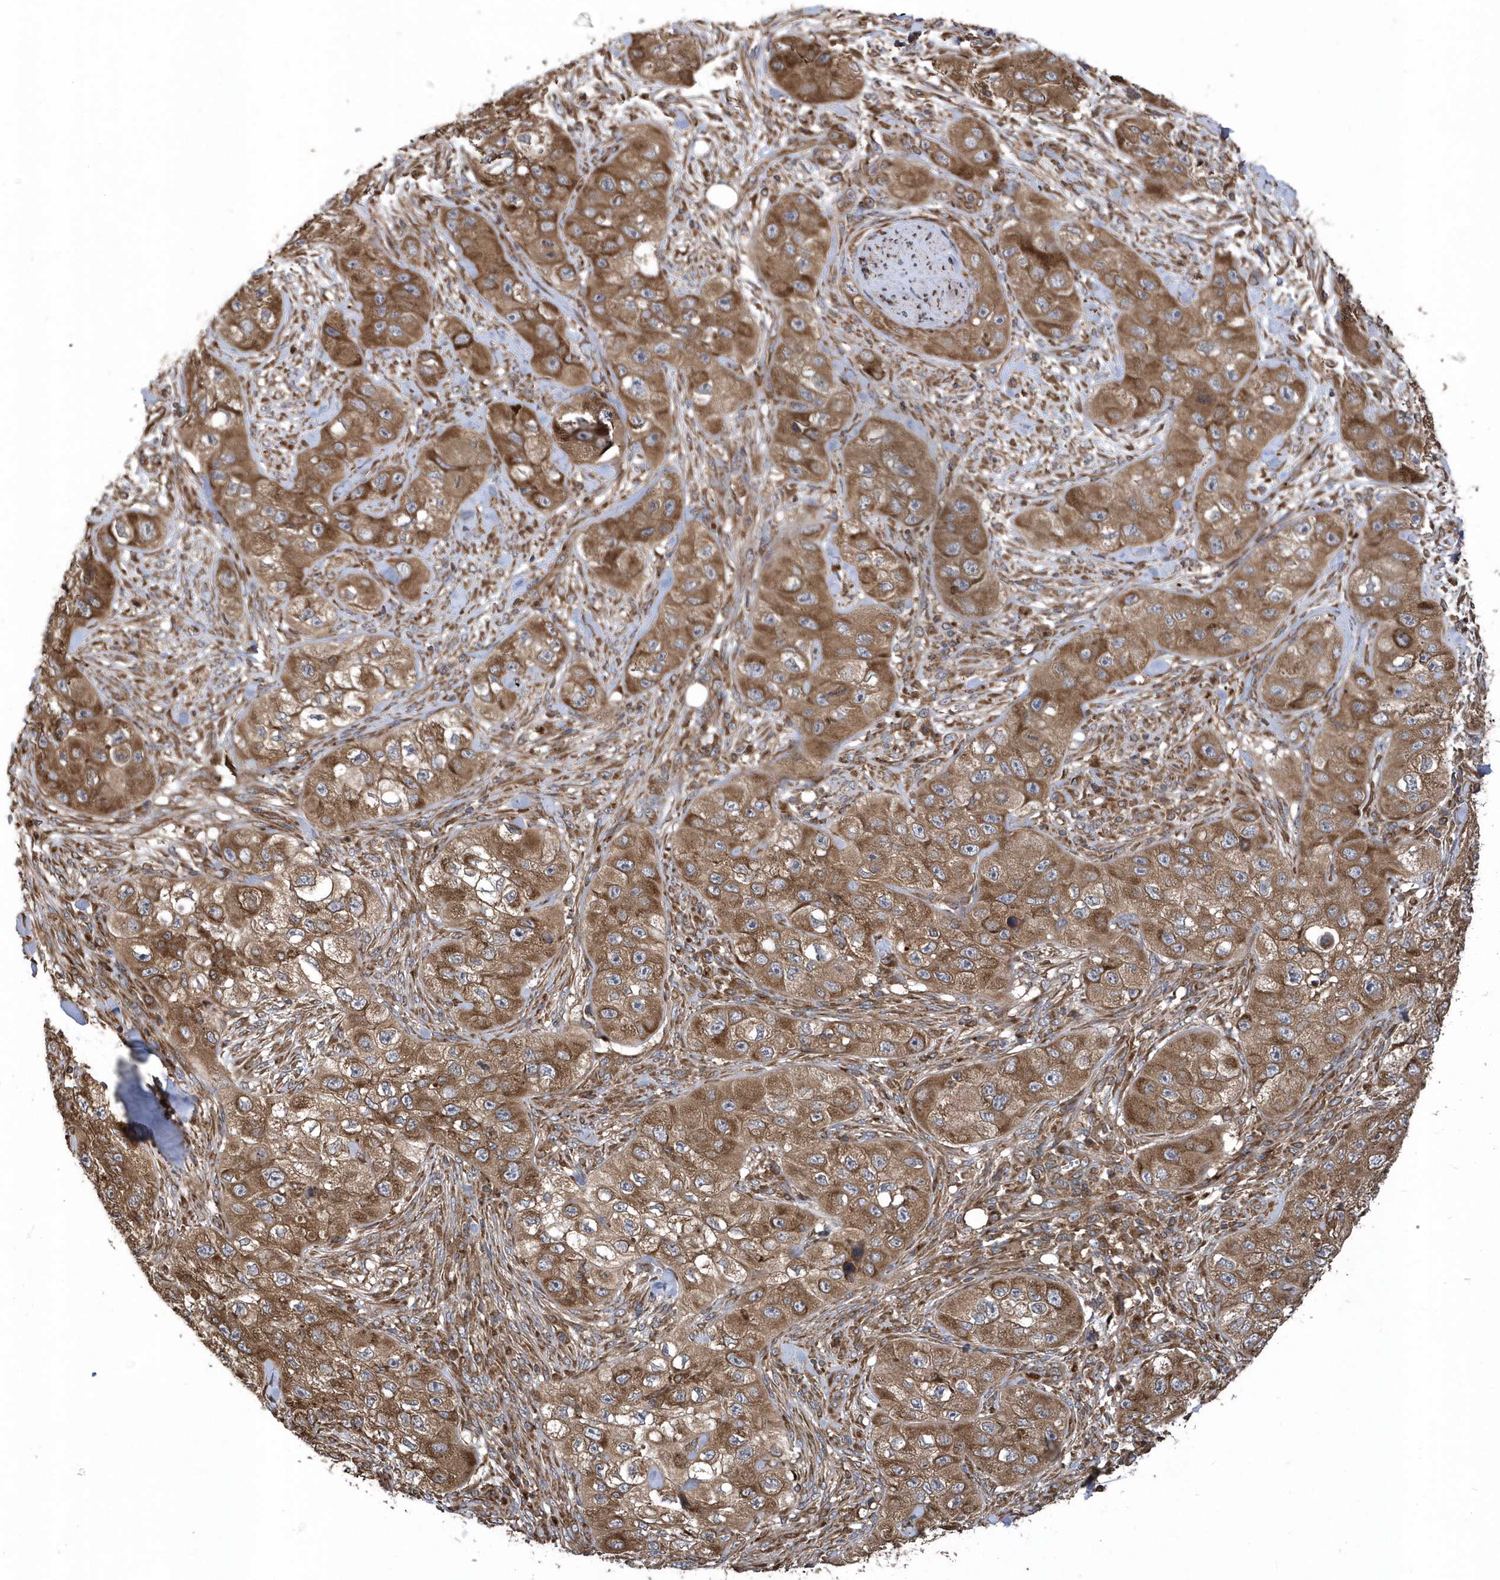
{"staining": {"intensity": "strong", "quantity": ">75%", "location": "cytoplasmic/membranous"}, "tissue": "skin cancer", "cell_type": "Tumor cells", "image_type": "cancer", "snomed": [{"axis": "morphology", "description": "Squamous cell carcinoma, NOS"}, {"axis": "topography", "description": "Skin"}, {"axis": "topography", "description": "Subcutis"}], "caption": "Skin cancer (squamous cell carcinoma) stained with DAB IHC exhibits high levels of strong cytoplasmic/membranous expression in about >75% of tumor cells.", "gene": "WASHC5", "patient": {"sex": "male", "age": 73}}